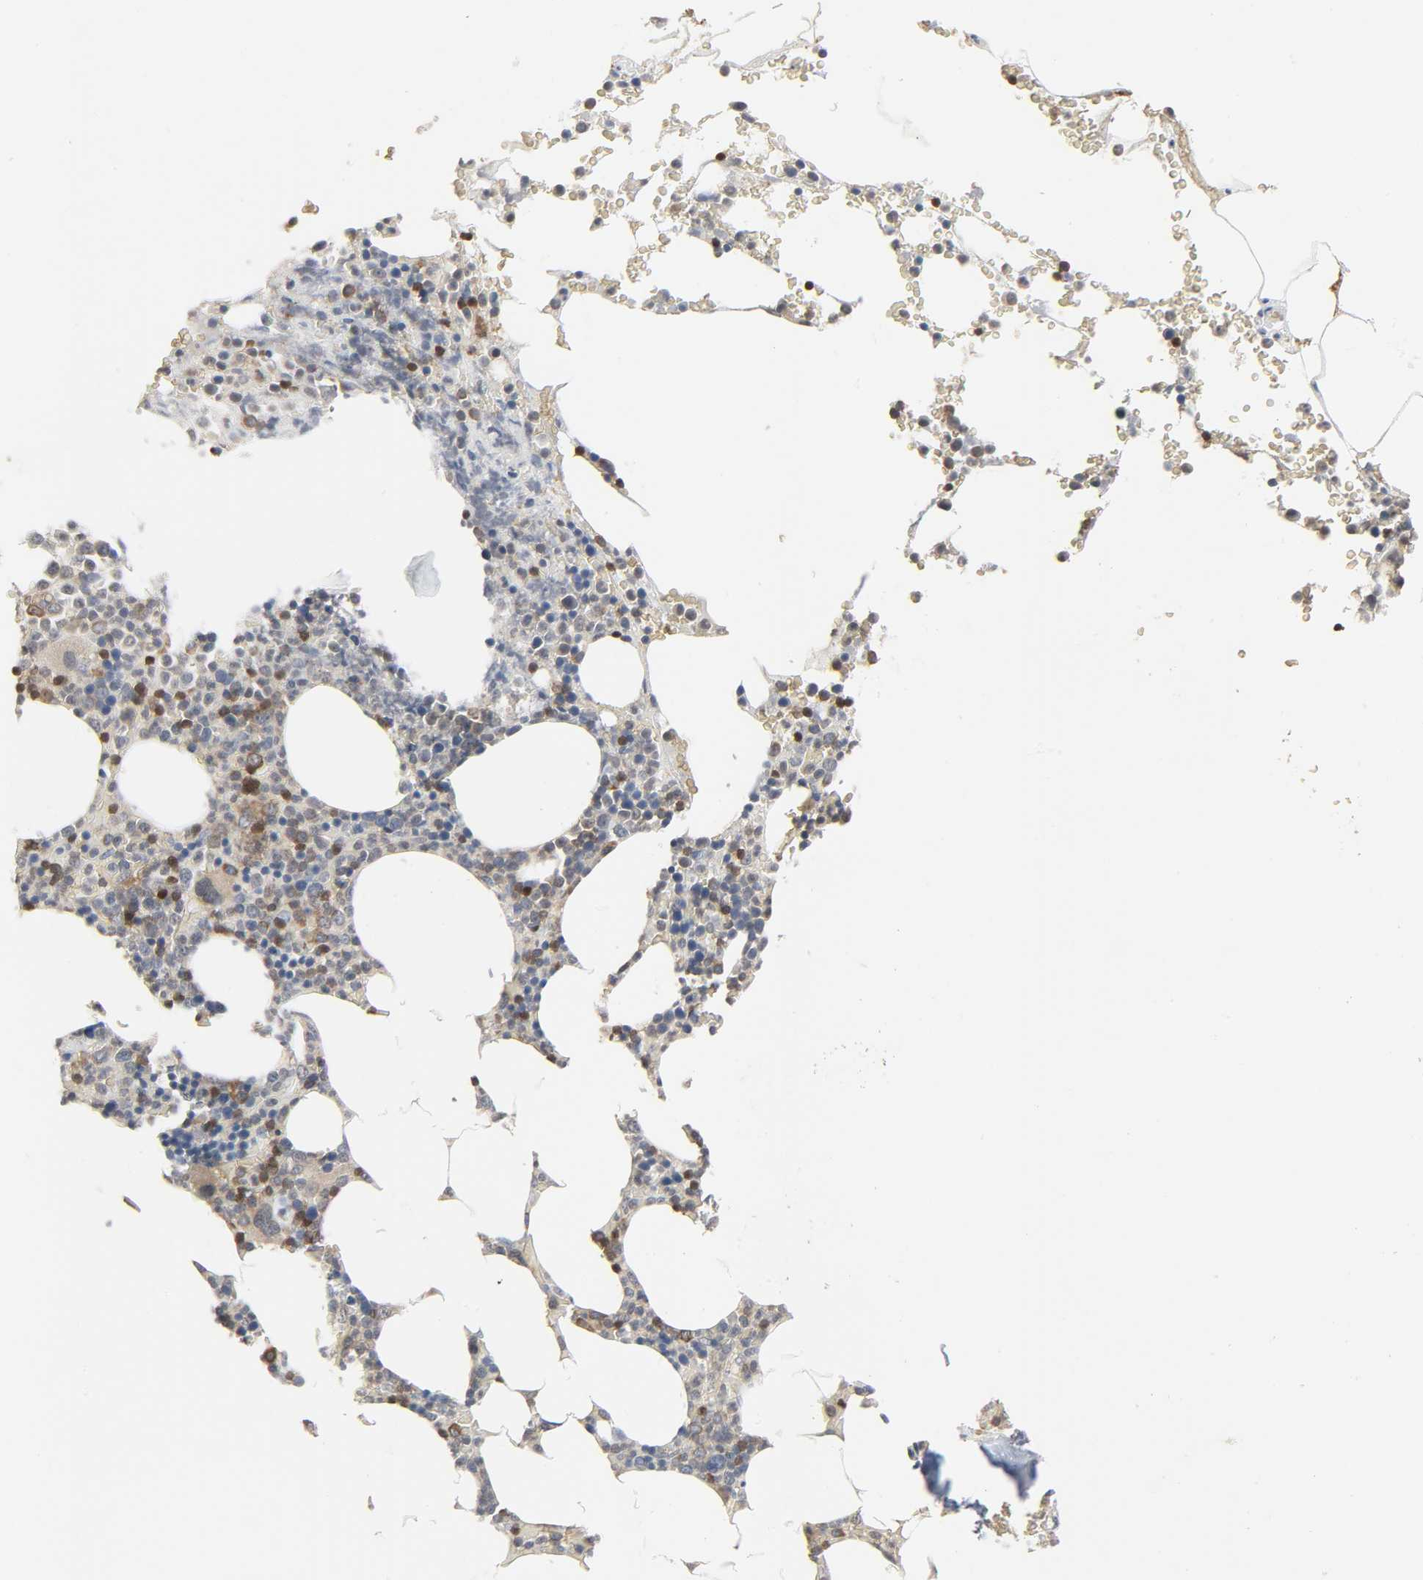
{"staining": {"intensity": "strong", "quantity": "25%-75%", "location": "cytoplasmic/membranous,nuclear"}, "tissue": "bone marrow", "cell_type": "Hematopoietic cells", "image_type": "normal", "snomed": [{"axis": "morphology", "description": "Normal tissue, NOS"}, {"axis": "topography", "description": "Bone marrow"}], "caption": "IHC (DAB (3,3'-diaminobenzidine)) staining of normal human bone marrow shows strong cytoplasmic/membranous,nuclear protein expression in approximately 25%-75% of hematopoietic cells.", "gene": "PLEKHA2", "patient": {"sex": "female", "age": 66}}